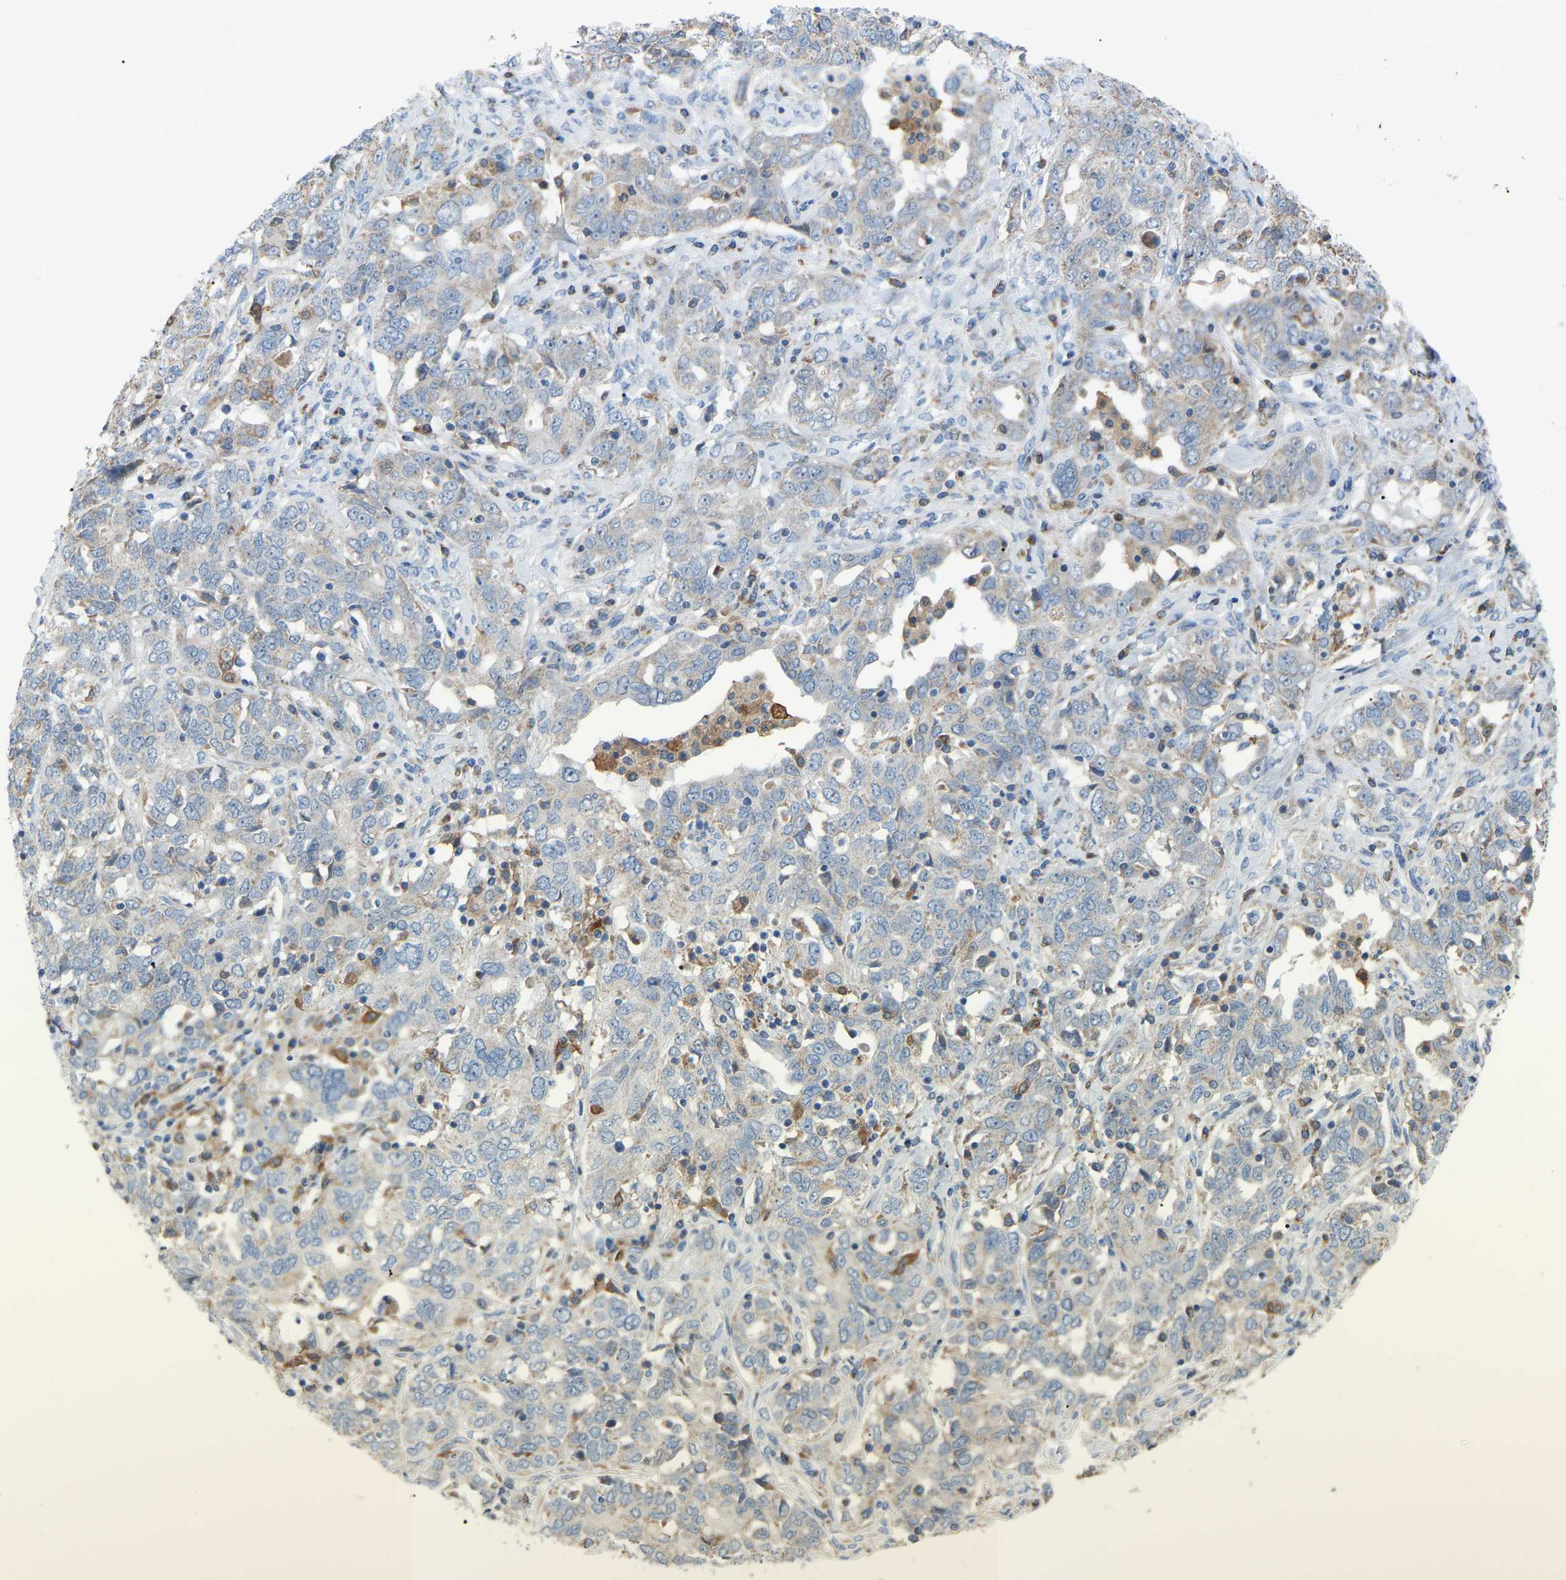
{"staining": {"intensity": "negative", "quantity": "none", "location": "none"}, "tissue": "ovarian cancer", "cell_type": "Tumor cells", "image_type": "cancer", "snomed": [{"axis": "morphology", "description": "Carcinoma, endometroid"}, {"axis": "topography", "description": "Ovary"}], "caption": "The image displays no staining of tumor cells in ovarian cancer.", "gene": "CROT", "patient": {"sex": "female", "age": 62}}